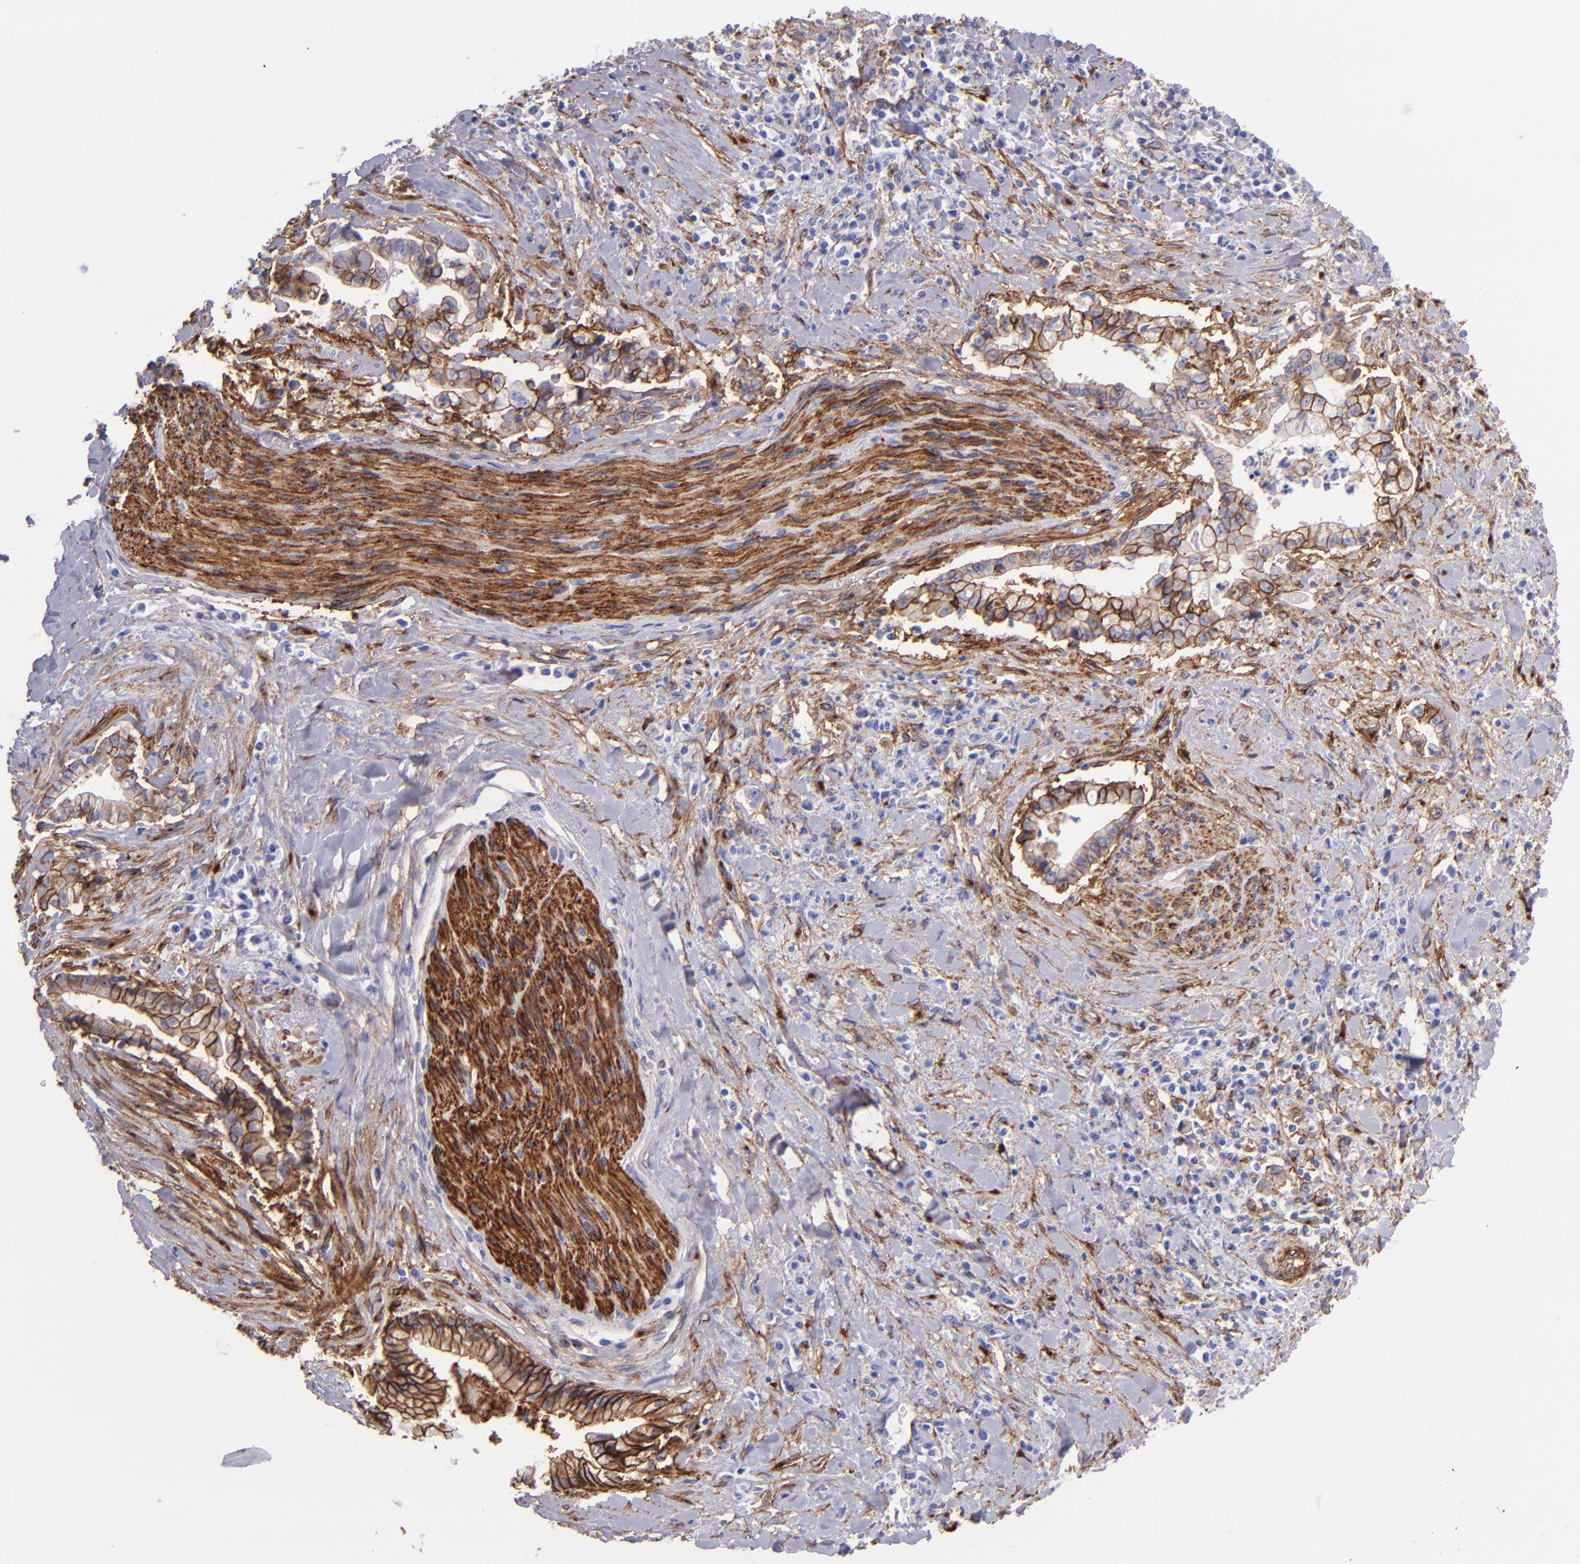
{"staining": {"intensity": "moderate", "quantity": "<25%", "location": "cytoplasmic/membranous"}, "tissue": "liver cancer", "cell_type": "Tumor cells", "image_type": "cancer", "snomed": [{"axis": "morphology", "description": "Cholangiocarcinoma"}, {"axis": "topography", "description": "Liver"}], "caption": "Human liver cholangiocarcinoma stained for a protein (brown) shows moderate cytoplasmic/membranous positive expression in approximately <25% of tumor cells.", "gene": "ITGAV", "patient": {"sex": "male", "age": 57}}